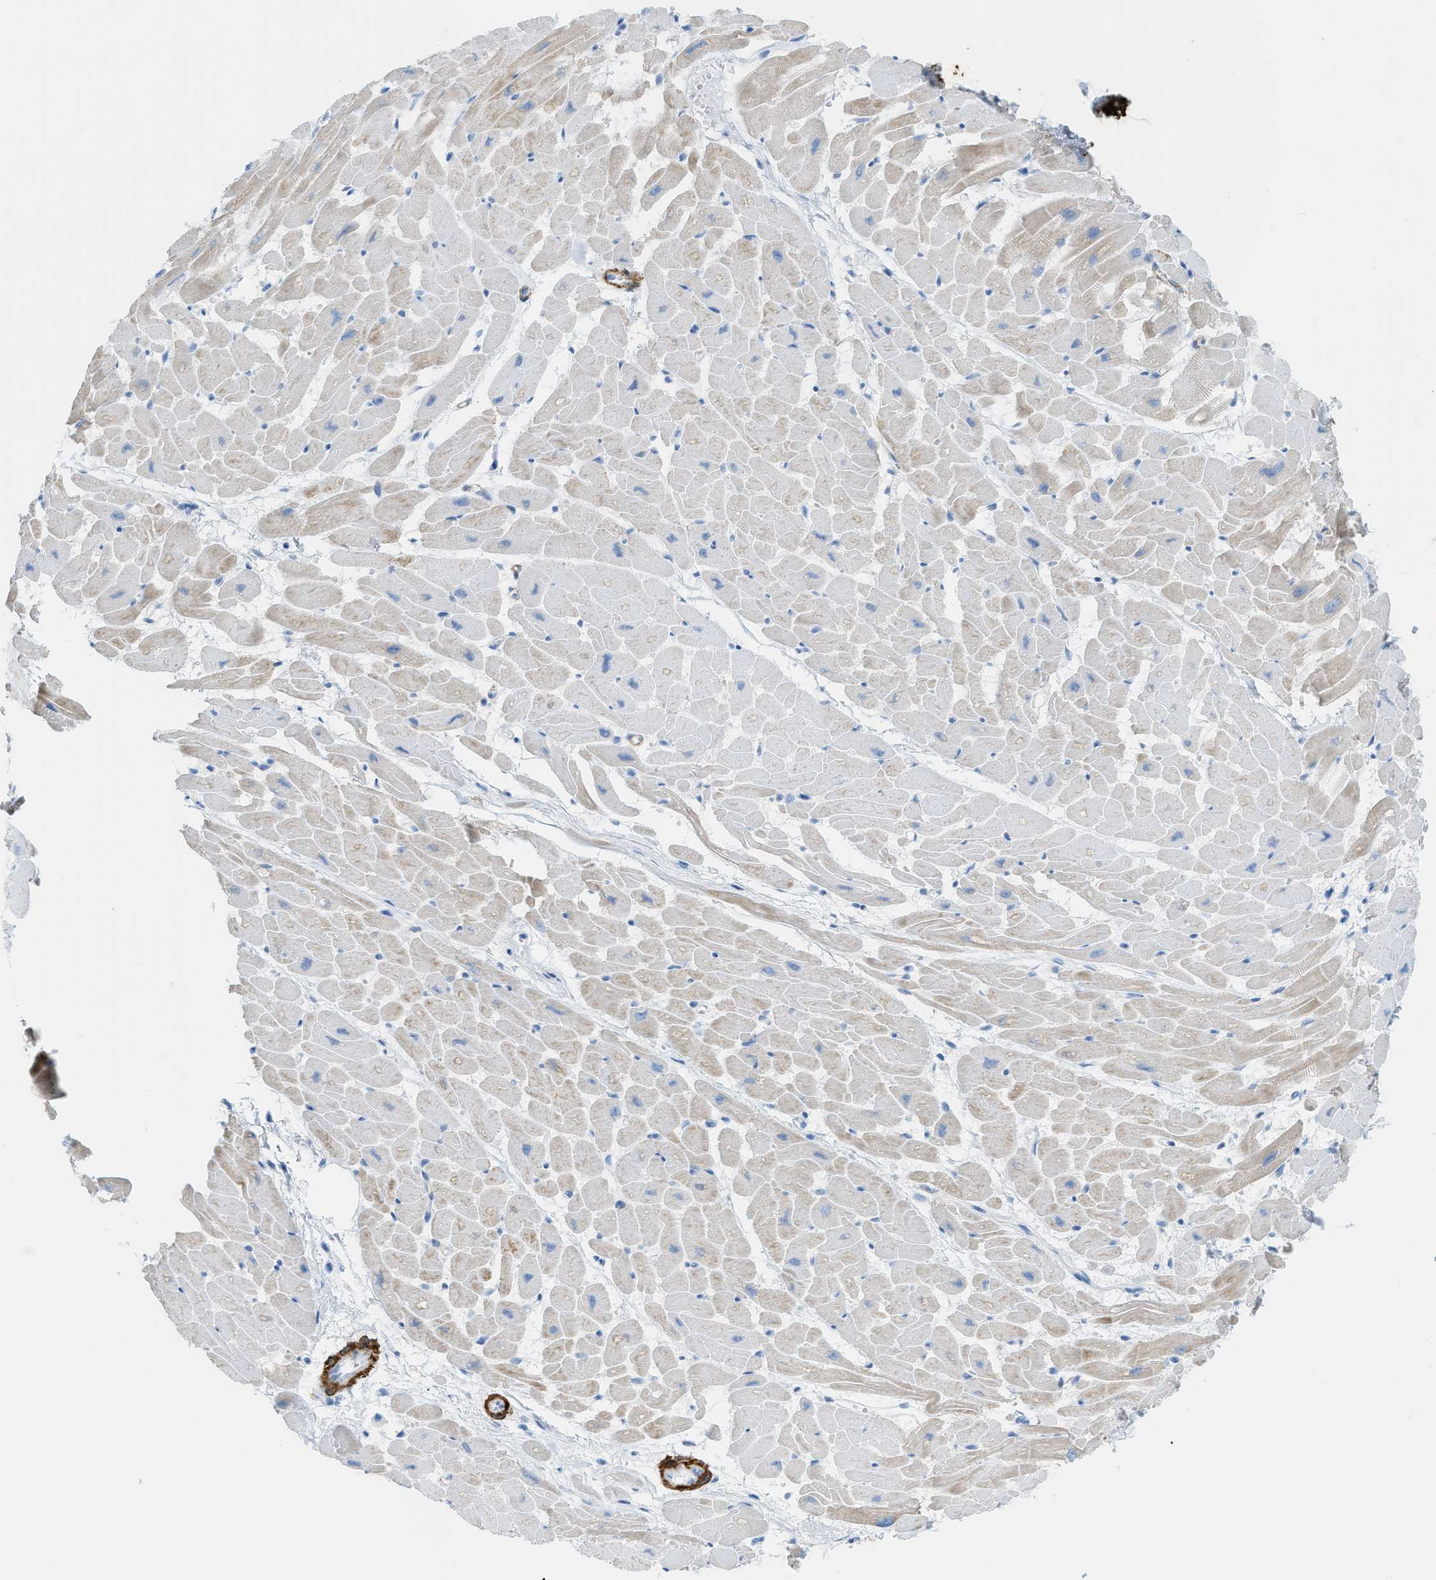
{"staining": {"intensity": "moderate", "quantity": "<25%", "location": "cytoplasmic/membranous"}, "tissue": "heart muscle", "cell_type": "Cardiomyocytes", "image_type": "normal", "snomed": [{"axis": "morphology", "description": "Normal tissue, NOS"}, {"axis": "topography", "description": "Heart"}], "caption": "Immunohistochemistry staining of benign heart muscle, which exhibits low levels of moderate cytoplasmic/membranous positivity in about <25% of cardiomyocytes indicating moderate cytoplasmic/membranous protein expression. The staining was performed using DAB (3,3'-diaminobenzidine) (brown) for protein detection and nuclei were counterstained in hematoxylin (blue).", "gene": "MYH11", "patient": {"sex": "female", "age": 19}}